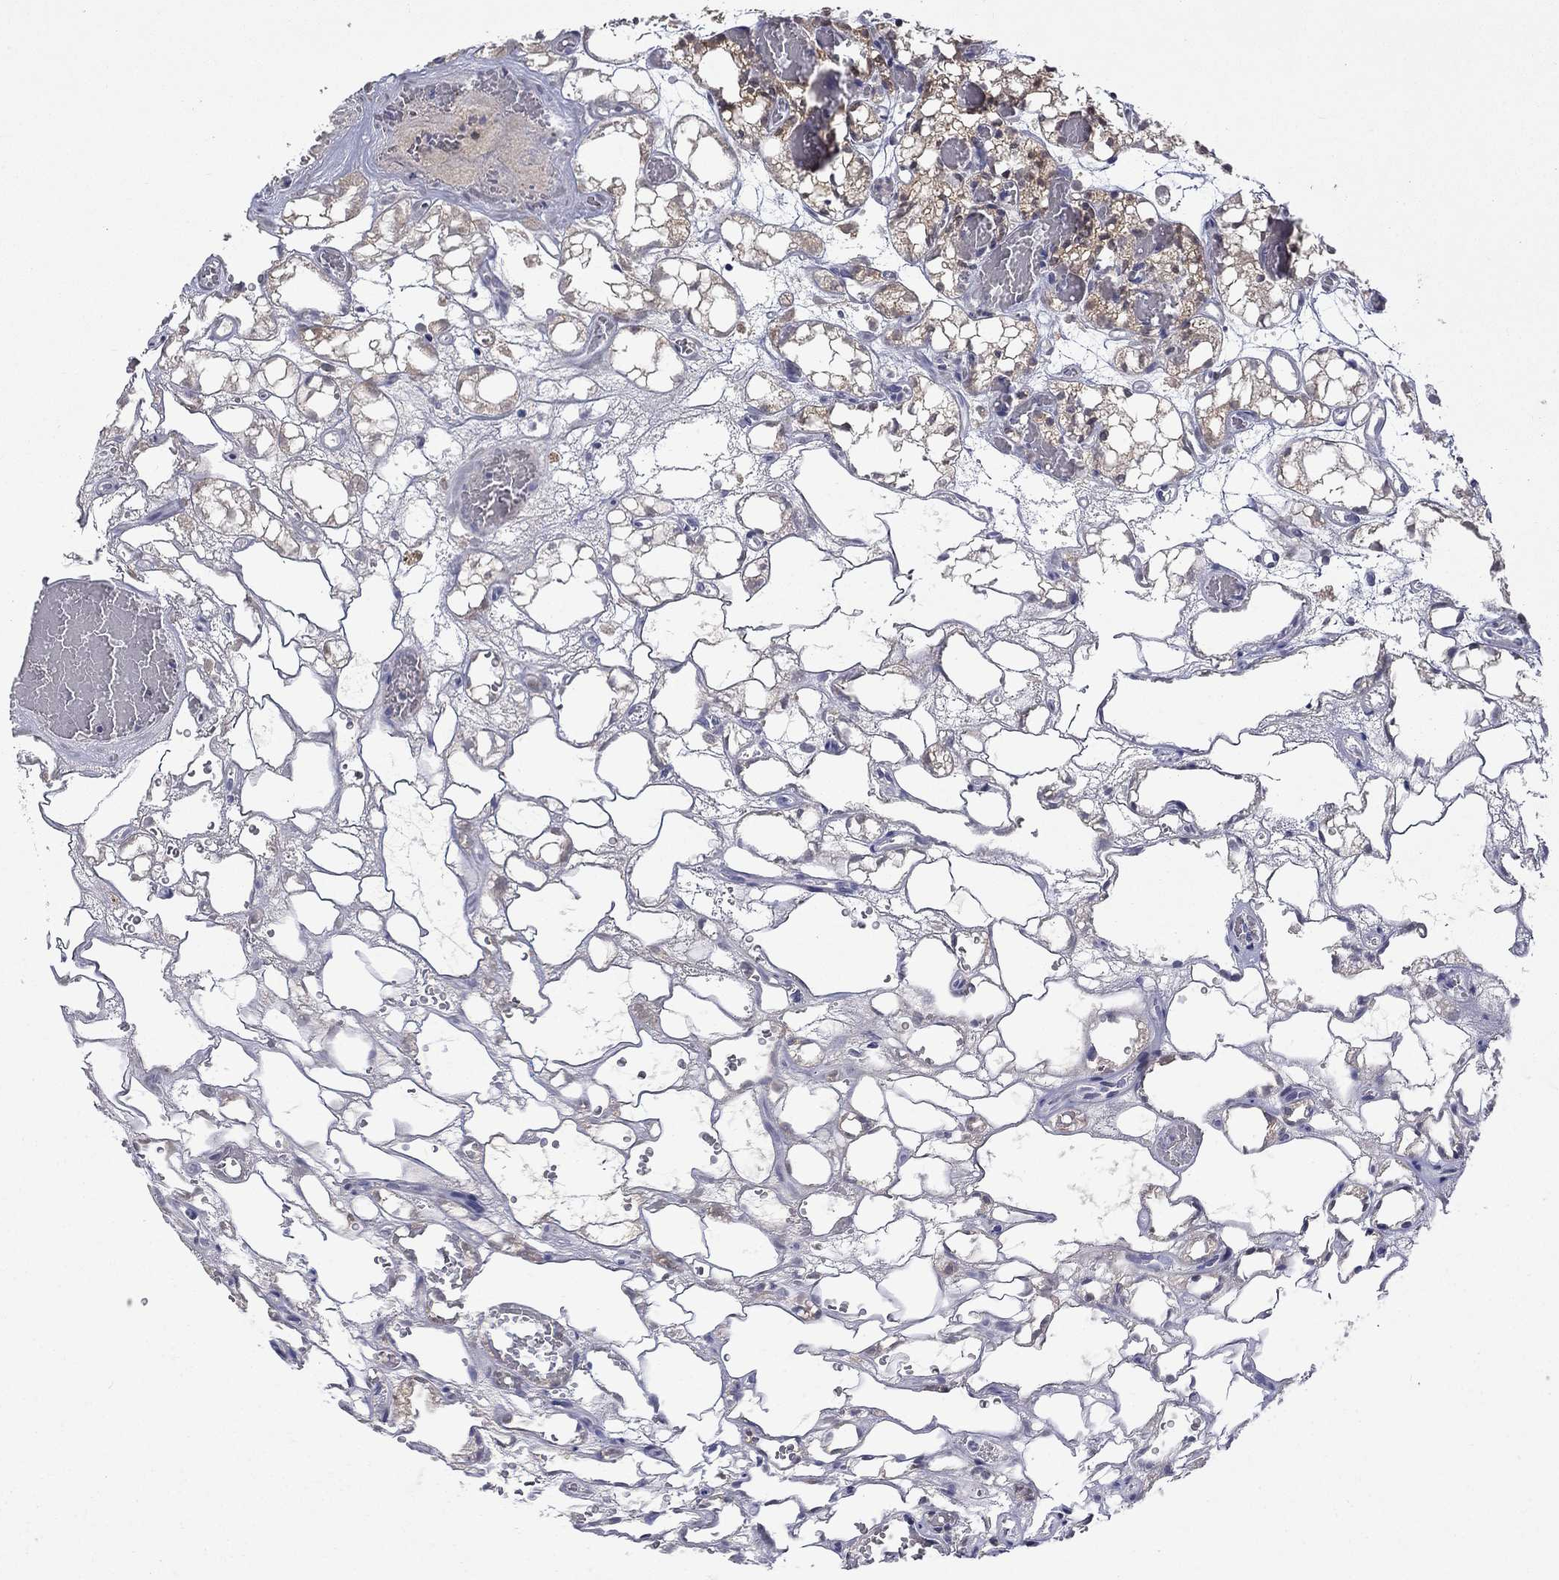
{"staining": {"intensity": "weak", "quantity": "<25%", "location": "cytoplasmic/membranous"}, "tissue": "renal cancer", "cell_type": "Tumor cells", "image_type": "cancer", "snomed": [{"axis": "morphology", "description": "Adenocarcinoma, NOS"}, {"axis": "topography", "description": "Kidney"}], "caption": "This is an IHC micrograph of adenocarcinoma (renal). There is no staining in tumor cells.", "gene": "CBR1", "patient": {"sex": "female", "age": 69}}